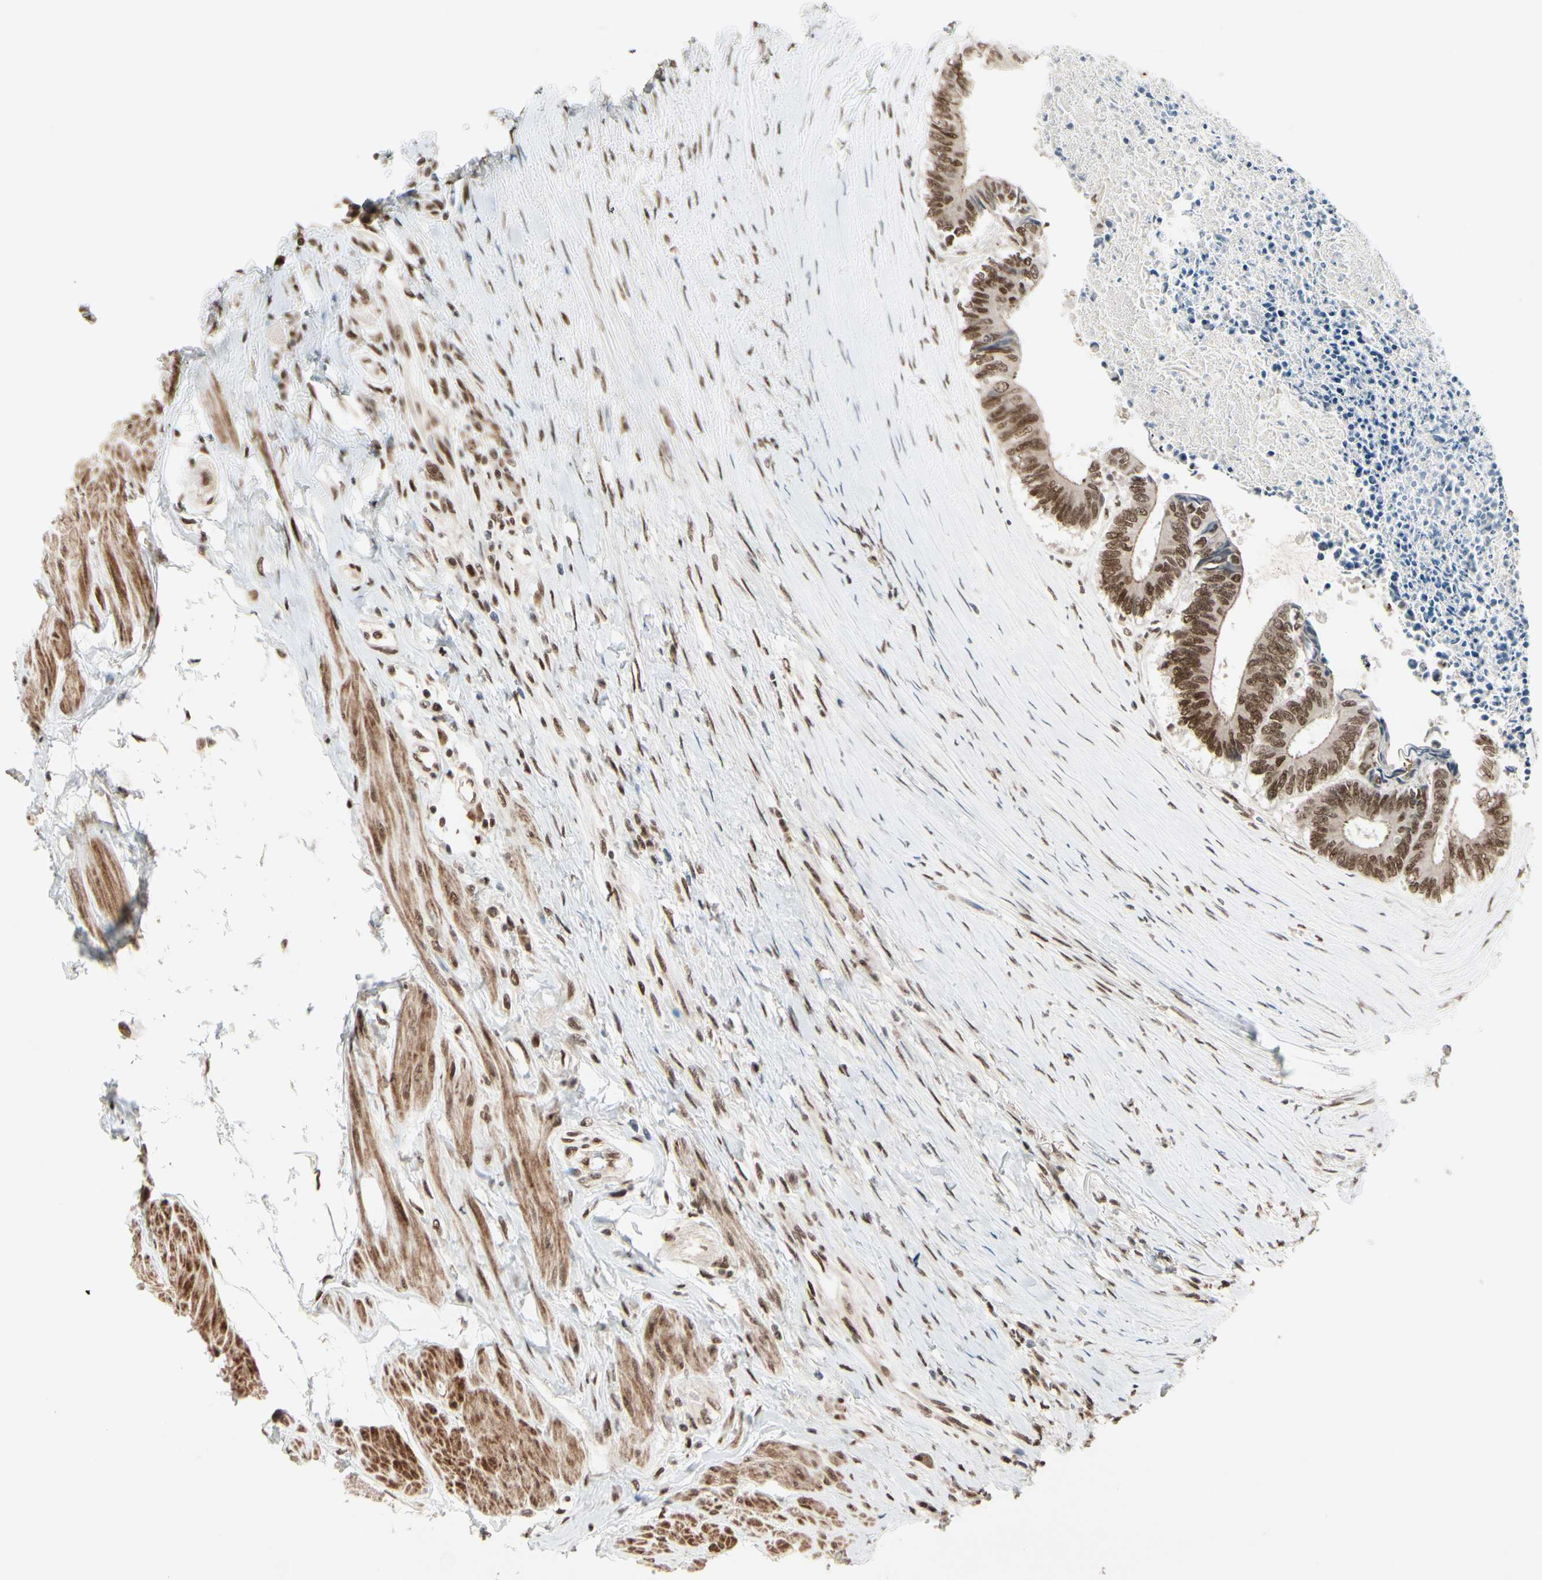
{"staining": {"intensity": "moderate", "quantity": ">75%", "location": "nuclear"}, "tissue": "colorectal cancer", "cell_type": "Tumor cells", "image_type": "cancer", "snomed": [{"axis": "morphology", "description": "Adenocarcinoma, NOS"}, {"axis": "topography", "description": "Rectum"}], "caption": "Immunohistochemistry (IHC) of human colorectal cancer reveals medium levels of moderate nuclear positivity in approximately >75% of tumor cells.", "gene": "CHAMP1", "patient": {"sex": "male", "age": 63}}